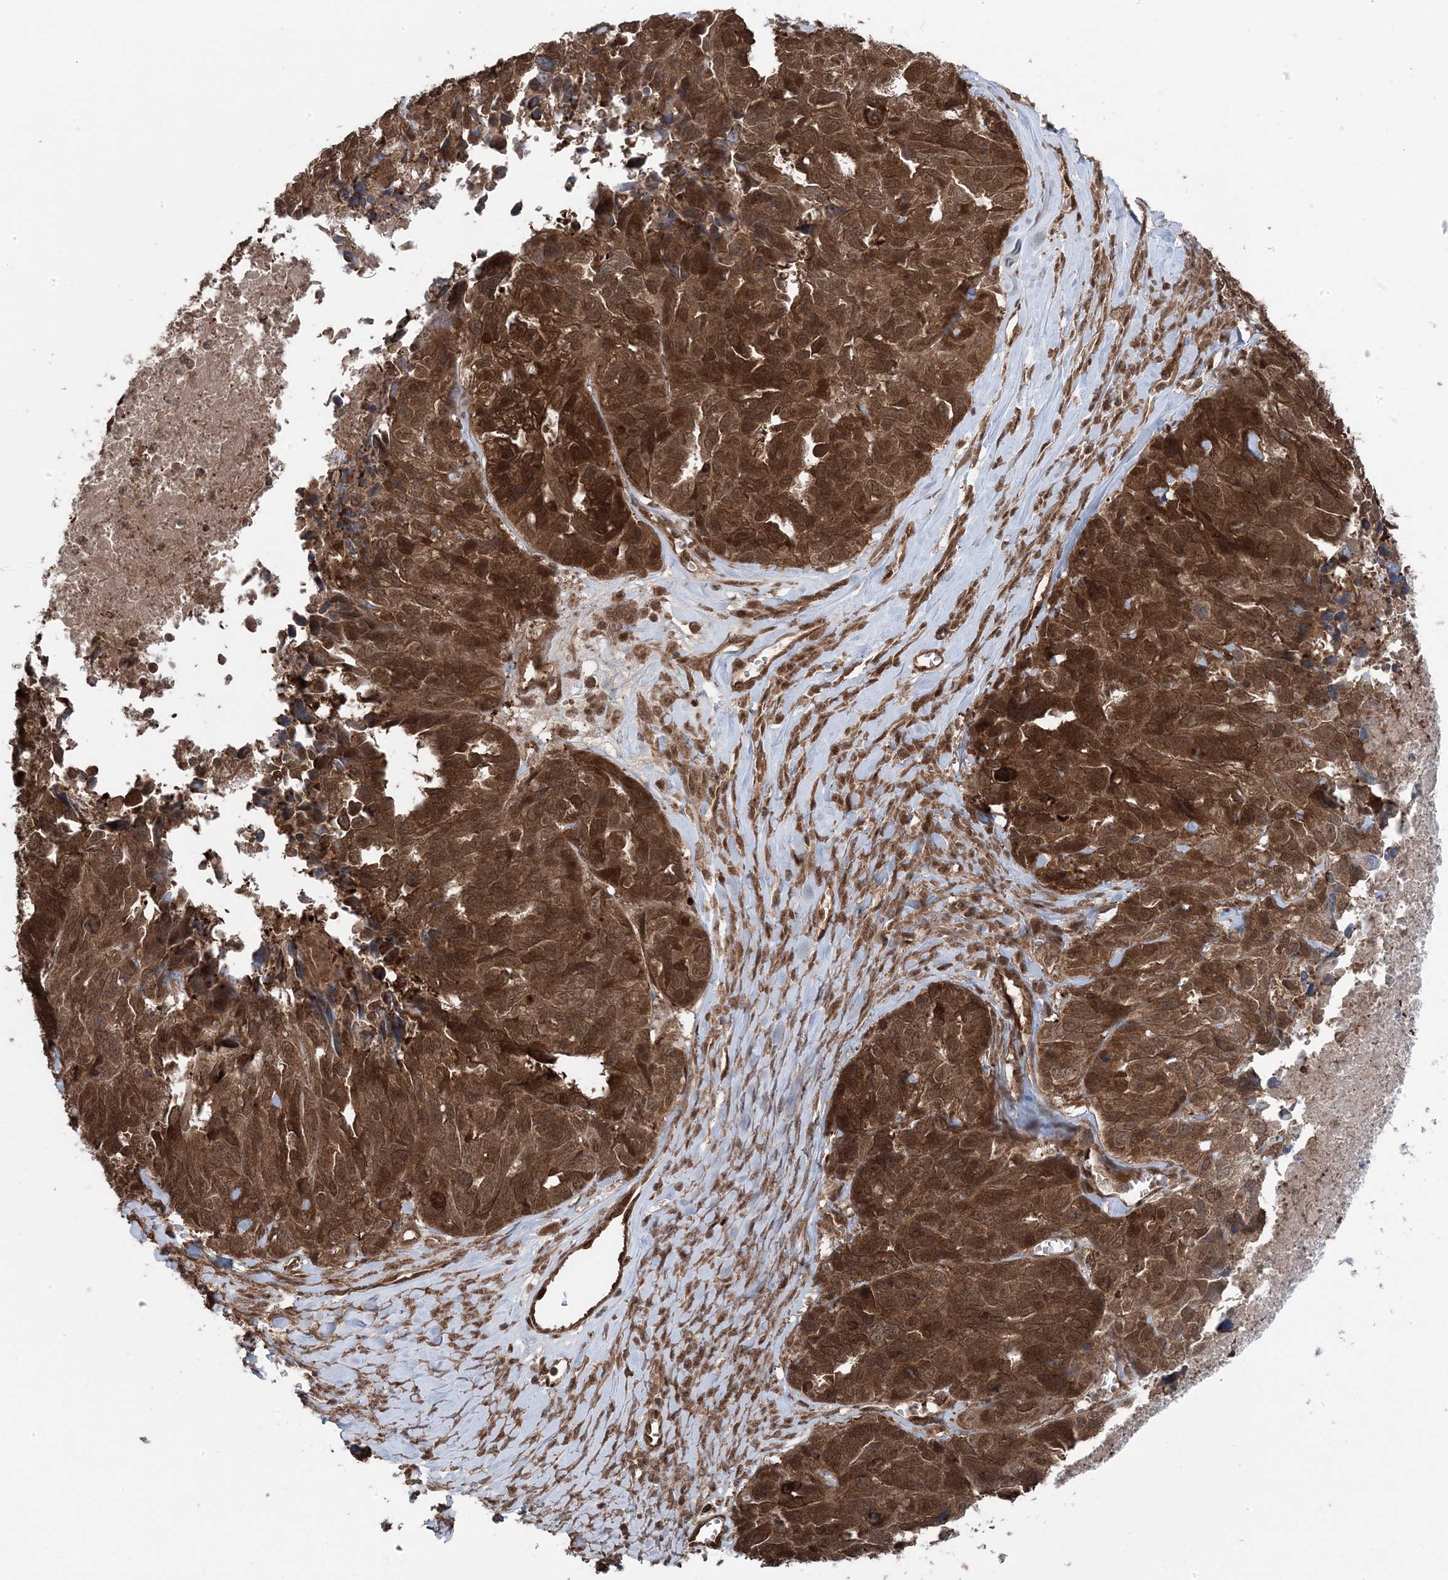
{"staining": {"intensity": "strong", "quantity": ">75%", "location": "cytoplasmic/membranous,nuclear"}, "tissue": "ovarian cancer", "cell_type": "Tumor cells", "image_type": "cancer", "snomed": [{"axis": "morphology", "description": "Cystadenocarcinoma, serous, NOS"}, {"axis": "topography", "description": "Ovary"}], "caption": "Ovarian cancer tissue exhibits strong cytoplasmic/membranous and nuclear staining in about >75% of tumor cells (DAB (3,3'-diaminobenzidine) = brown stain, brightfield microscopy at high magnification).", "gene": "MAPK1IP1L", "patient": {"sex": "female", "age": 79}}